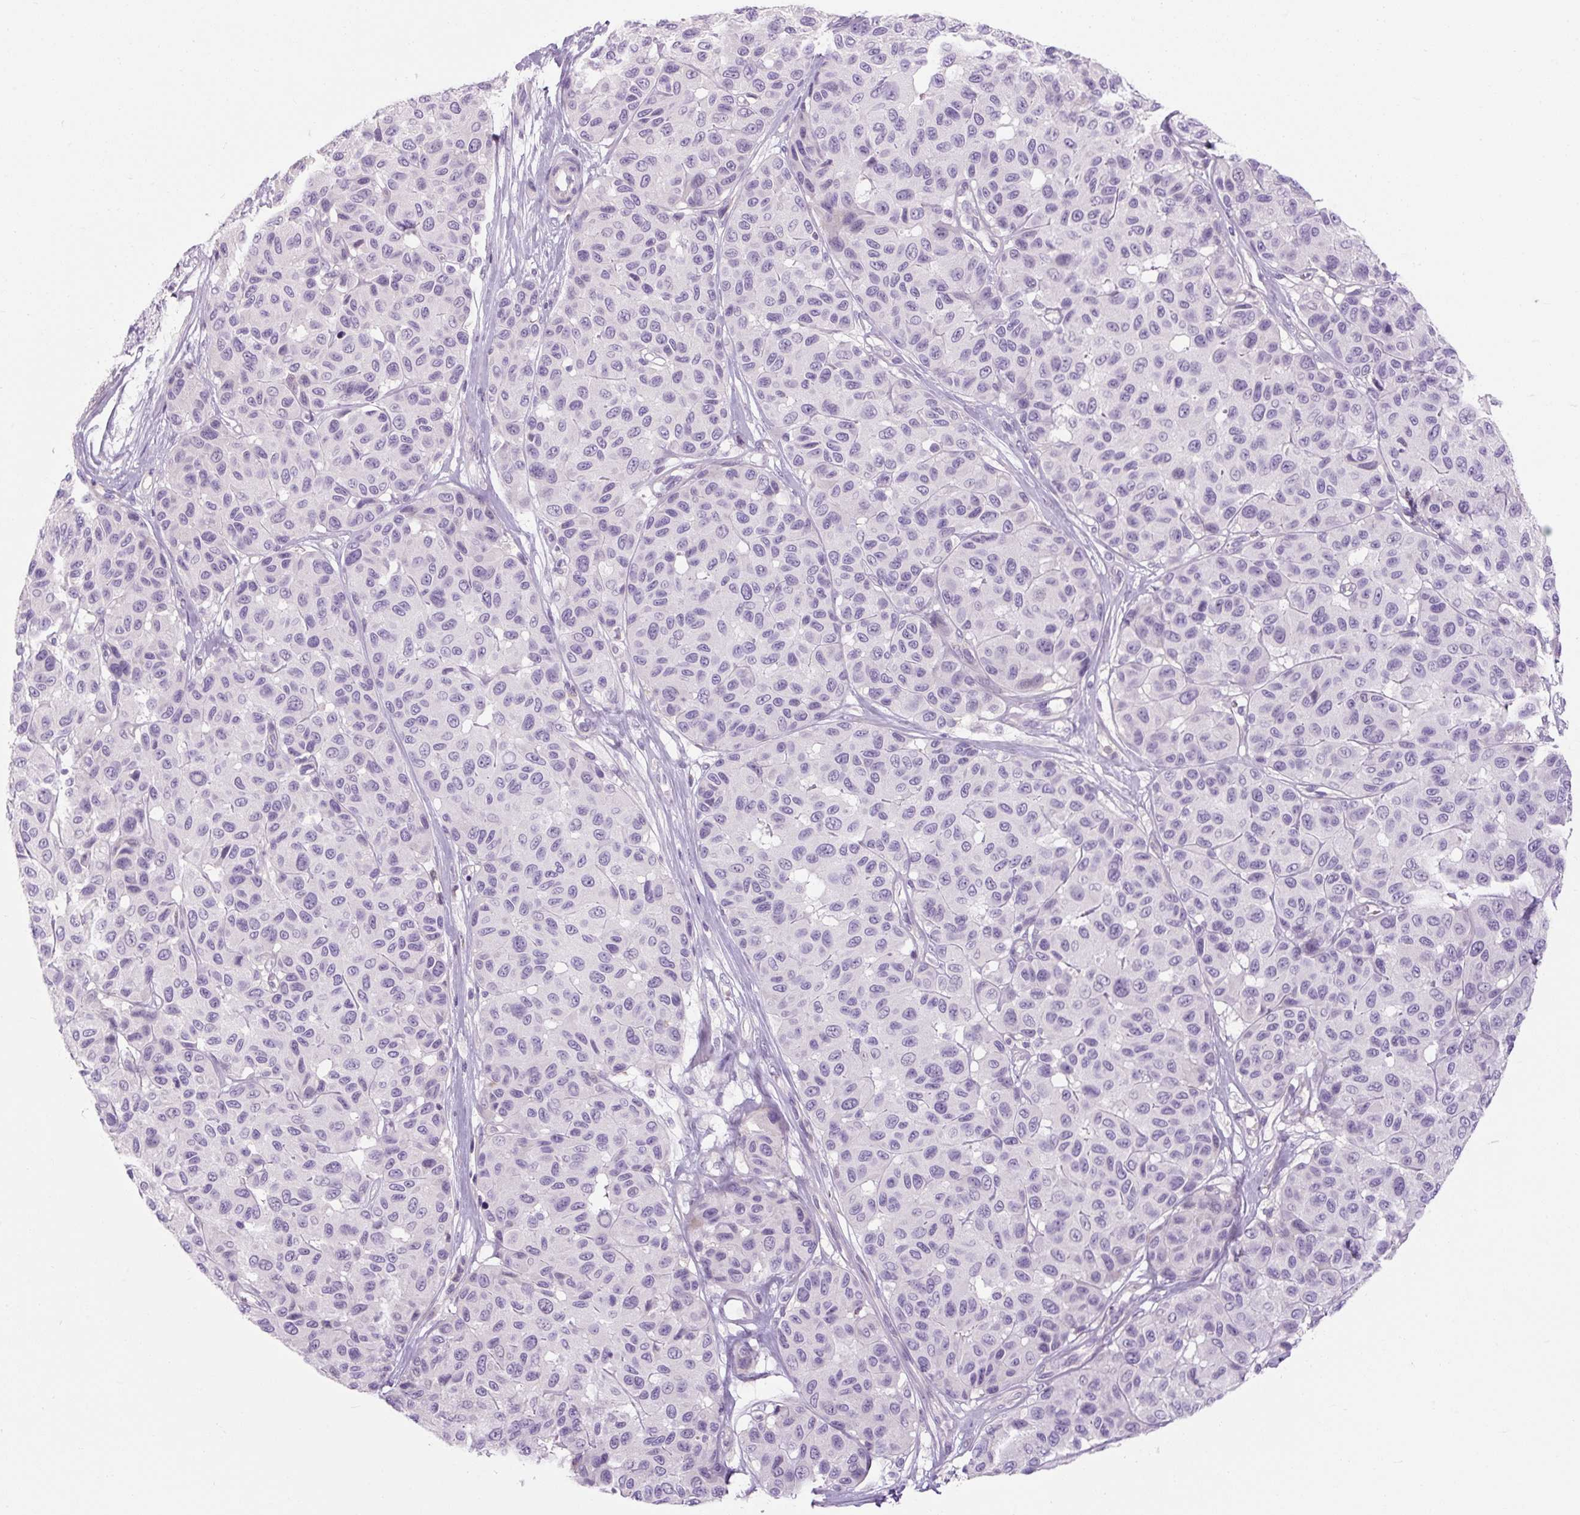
{"staining": {"intensity": "negative", "quantity": "none", "location": "none"}, "tissue": "melanoma", "cell_type": "Tumor cells", "image_type": "cancer", "snomed": [{"axis": "morphology", "description": "Malignant melanoma, NOS"}, {"axis": "topography", "description": "Skin"}], "caption": "This histopathology image is of malignant melanoma stained with immunohistochemistry to label a protein in brown with the nuclei are counter-stained blue. There is no staining in tumor cells. (DAB immunohistochemistry (IHC), high magnification).", "gene": "TIGD2", "patient": {"sex": "female", "age": 66}}